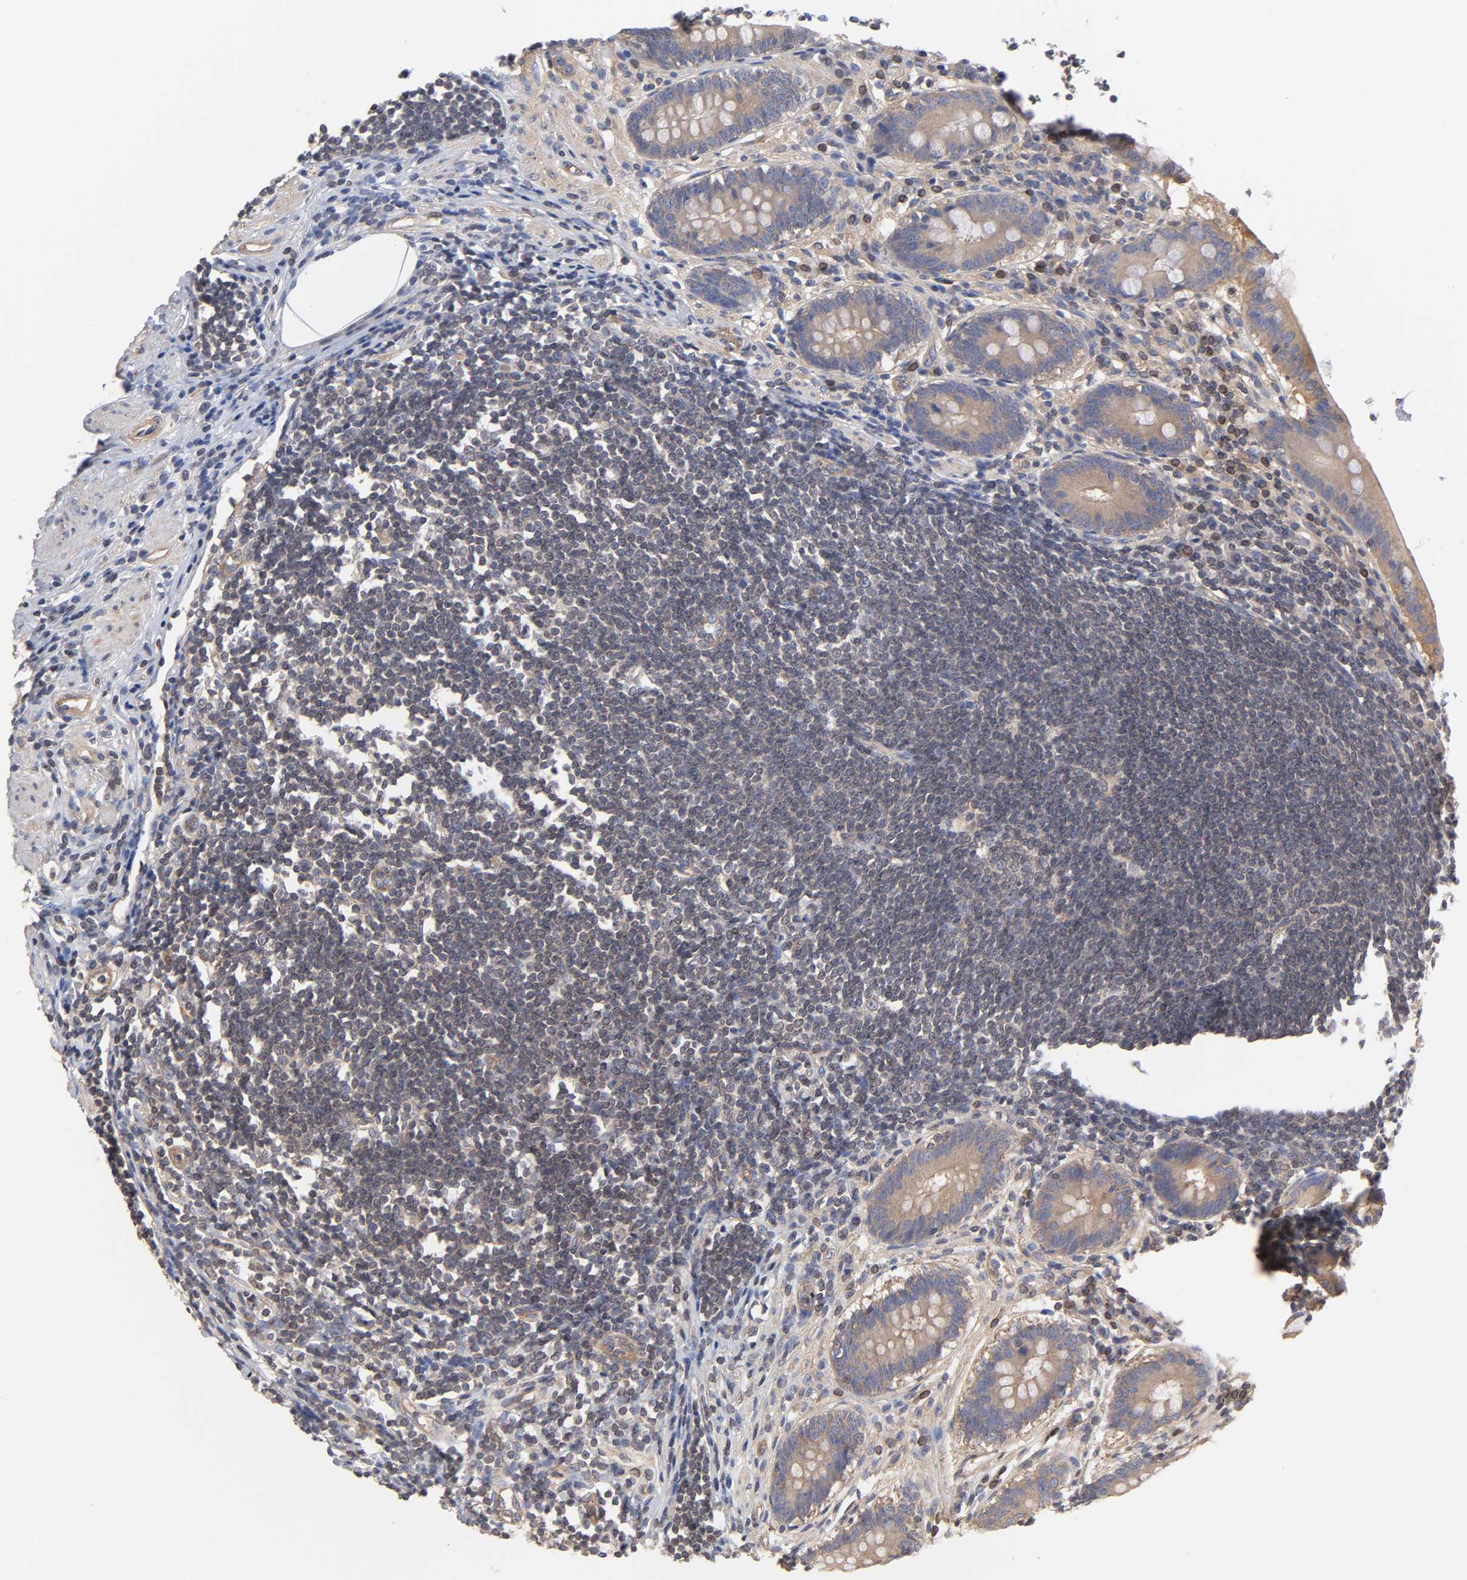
{"staining": {"intensity": "weak", "quantity": "25%-75%", "location": "cytoplasmic/membranous"}, "tissue": "appendix", "cell_type": "Glandular cells", "image_type": "normal", "snomed": [{"axis": "morphology", "description": "Normal tissue, NOS"}, {"axis": "topography", "description": "Appendix"}], "caption": "Protein expression by immunohistochemistry exhibits weak cytoplasmic/membranous positivity in about 25%-75% of glandular cells in normal appendix.", "gene": "STRN3", "patient": {"sex": "female", "age": 50}}